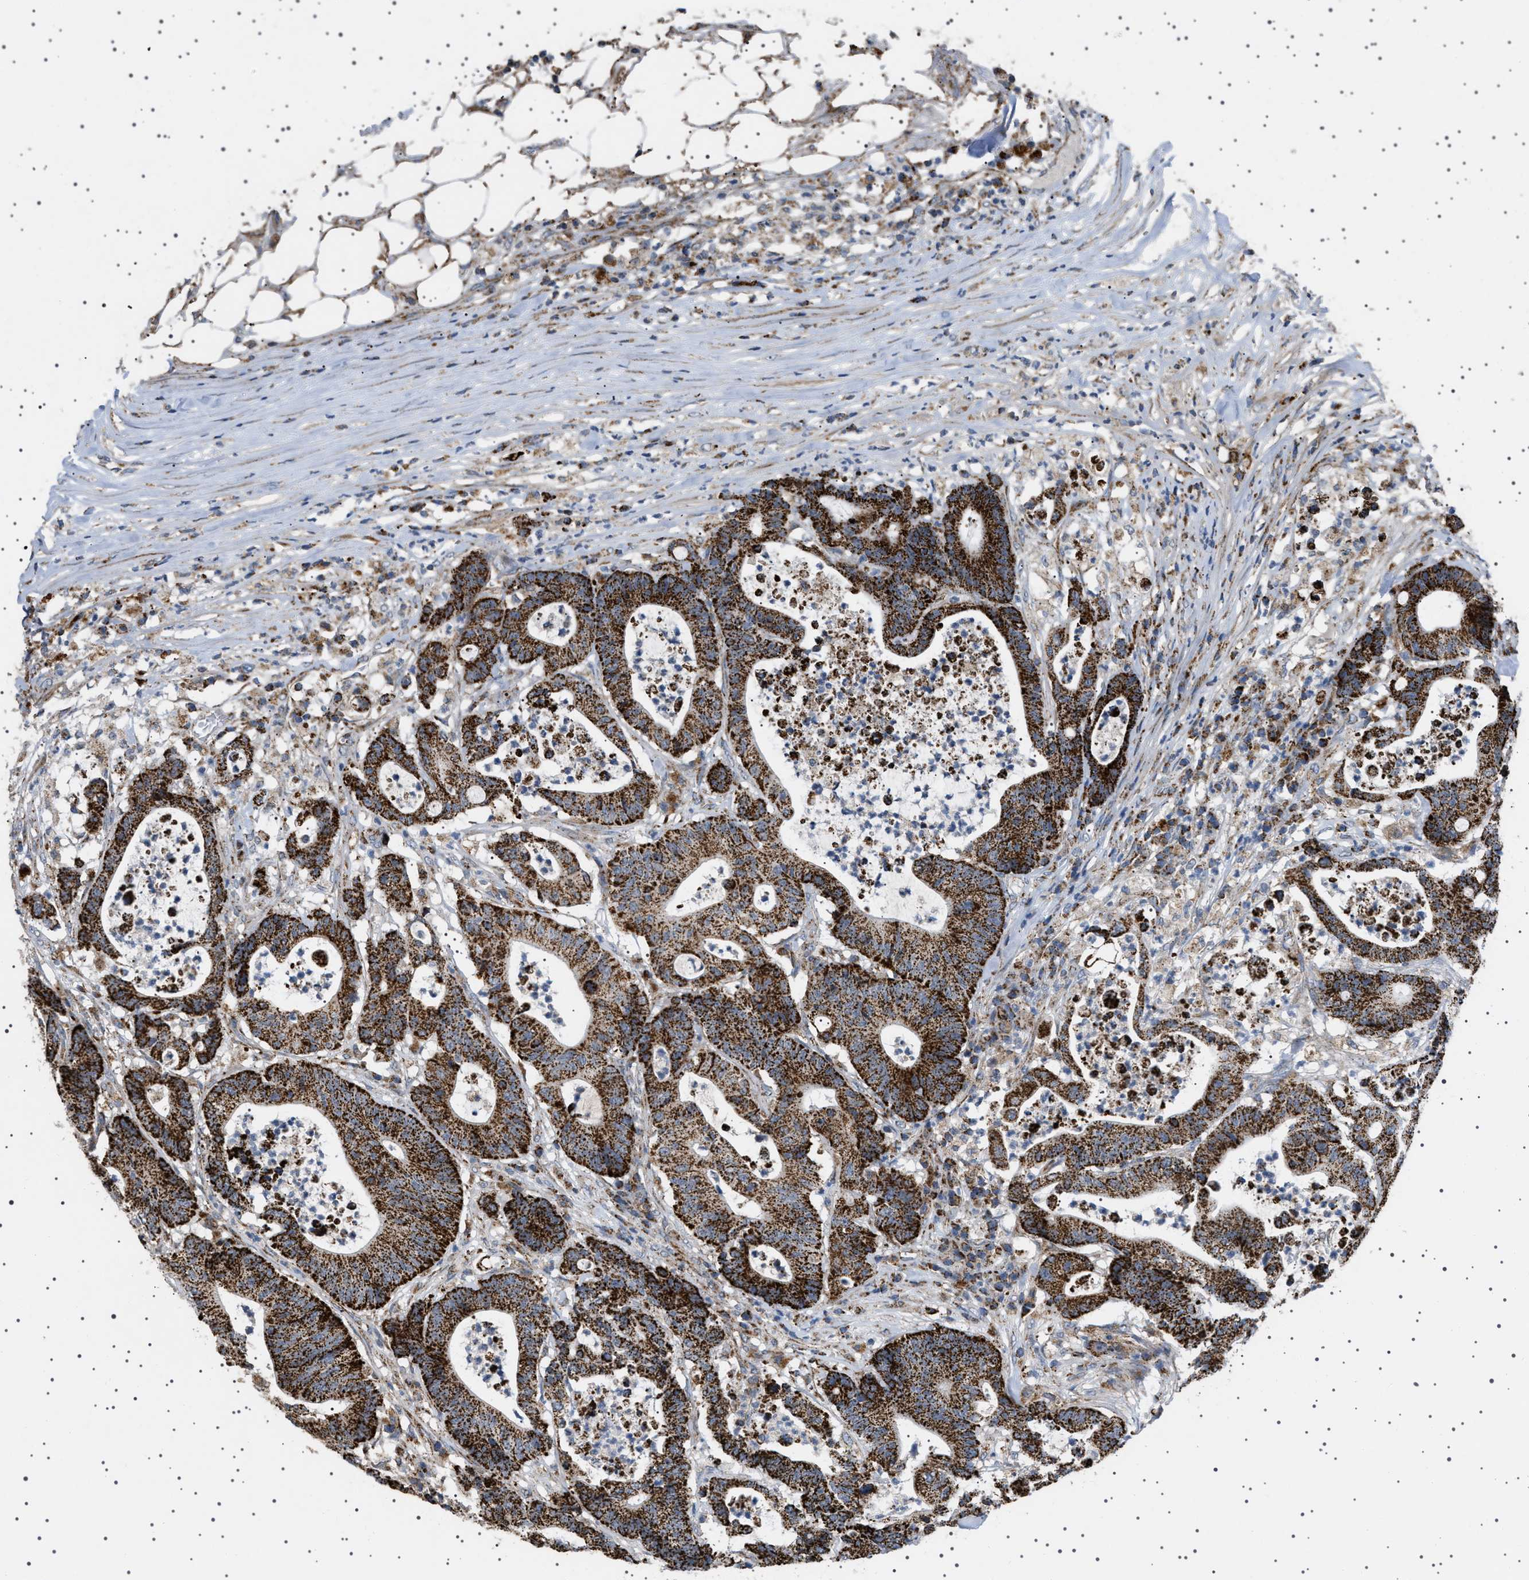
{"staining": {"intensity": "strong", "quantity": ">75%", "location": "cytoplasmic/membranous"}, "tissue": "colorectal cancer", "cell_type": "Tumor cells", "image_type": "cancer", "snomed": [{"axis": "morphology", "description": "Adenocarcinoma, NOS"}, {"axis": "topography", "description": "Colon"}], "caption": "A micrograph of human colorectal cancer (adenocarcinoma) stained for a protein displays strong cytoplasmic/membranous brown staining in tumor cells.", "gene": "UBXN8", "patient": {"sex": "female", "age": 84}}